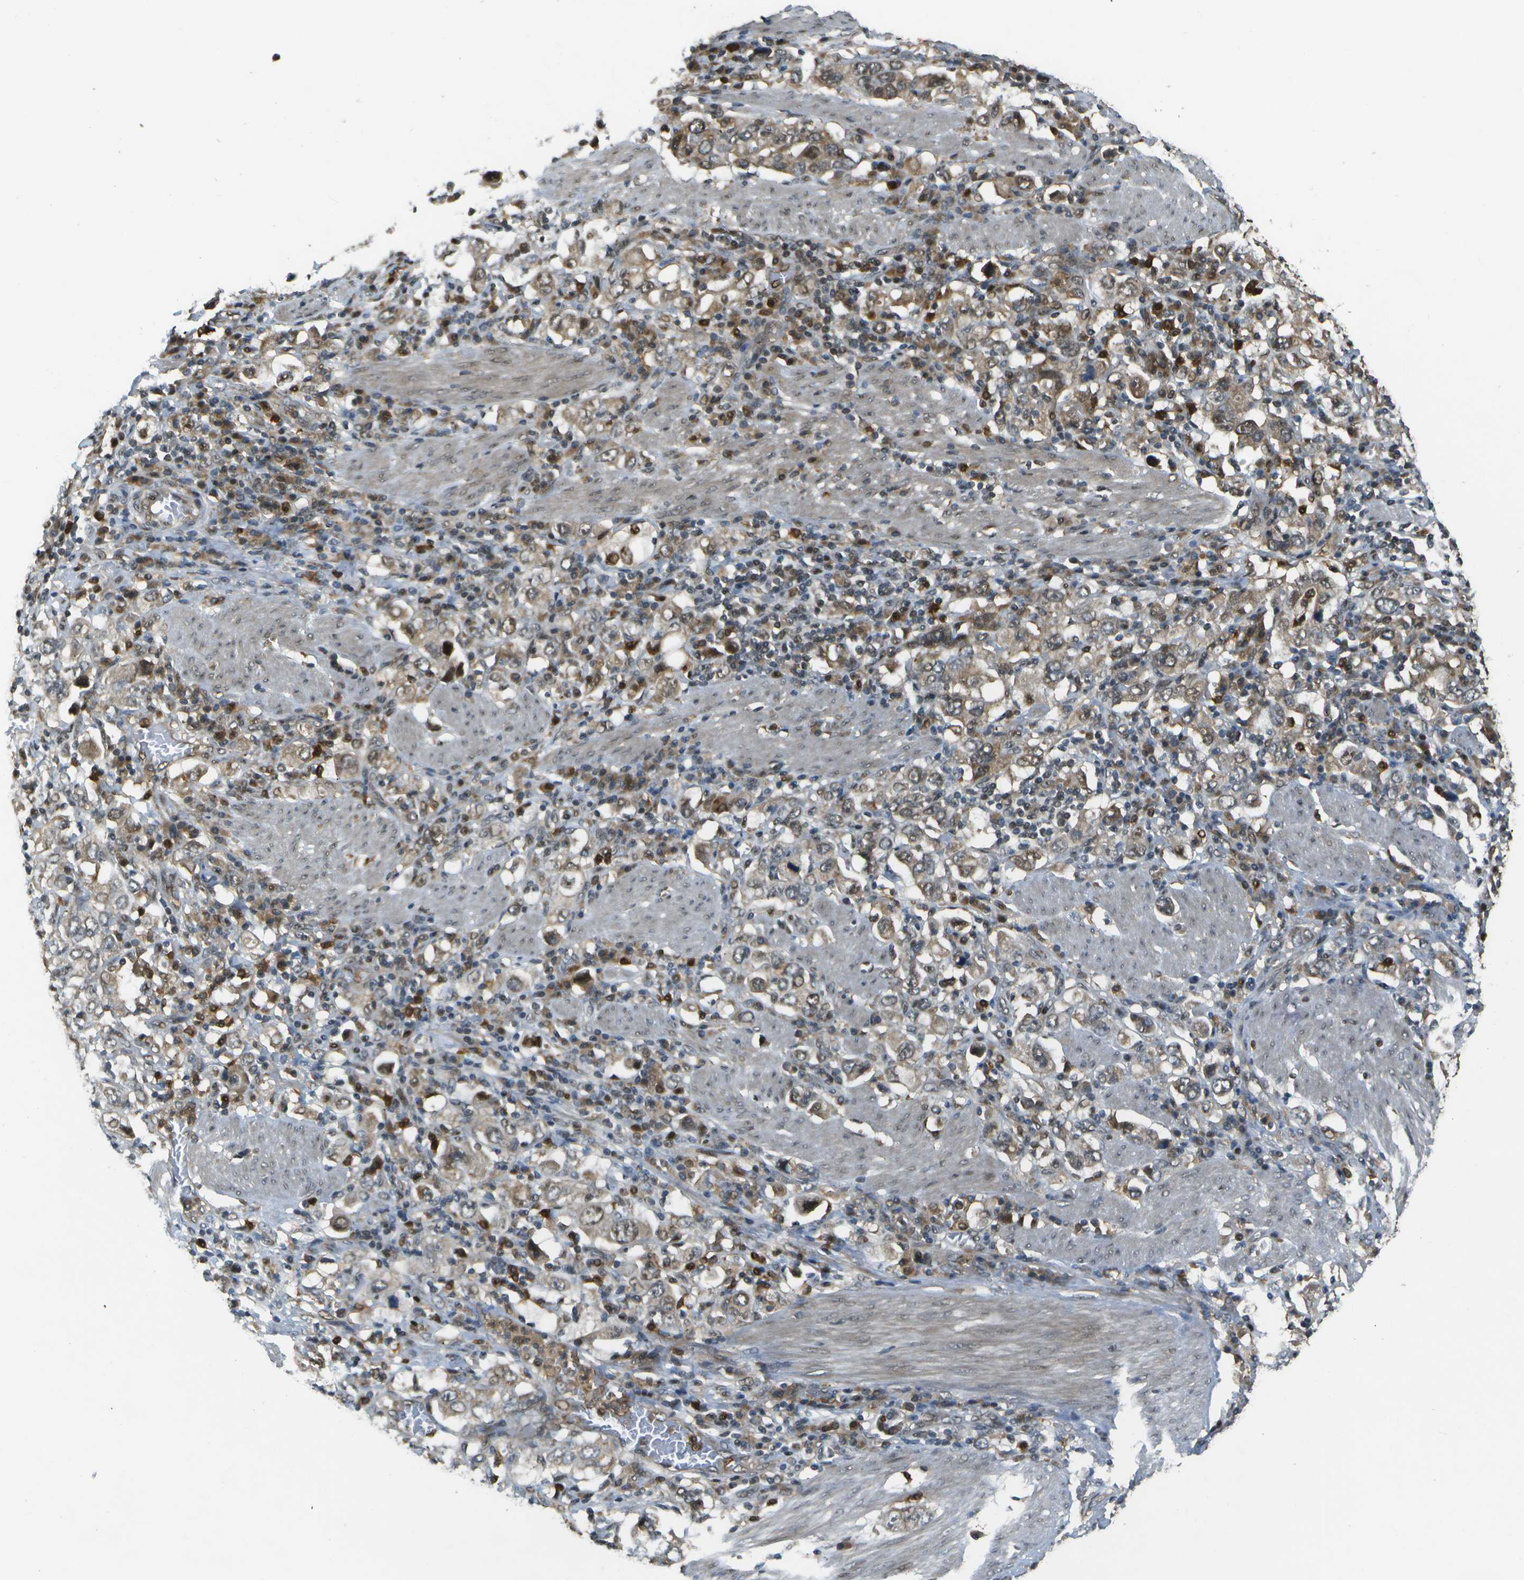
{"staining": {"intensity": "moderate", "quantity": ">75%", "location": "cytoplasmic/membranous,nuclear"}, "tissue": "stomach cancer", "cell_type": "Tumor cells", "image_type": "cancer", "snomed": [{"axis": "morphology", "description": "Adenocarcinoma, NOS"}, {"axis": "topography", "description": "Stomach, upper"}], "caption": "Protein staining of stomach cancer (adenocarcinoma) tissue displays moderate cytoplasmic/membranous and nuclear staining in approximately >75% of tumor cells.", "gene": "GANC", "patient": {"sex": "male", "age": 62}}